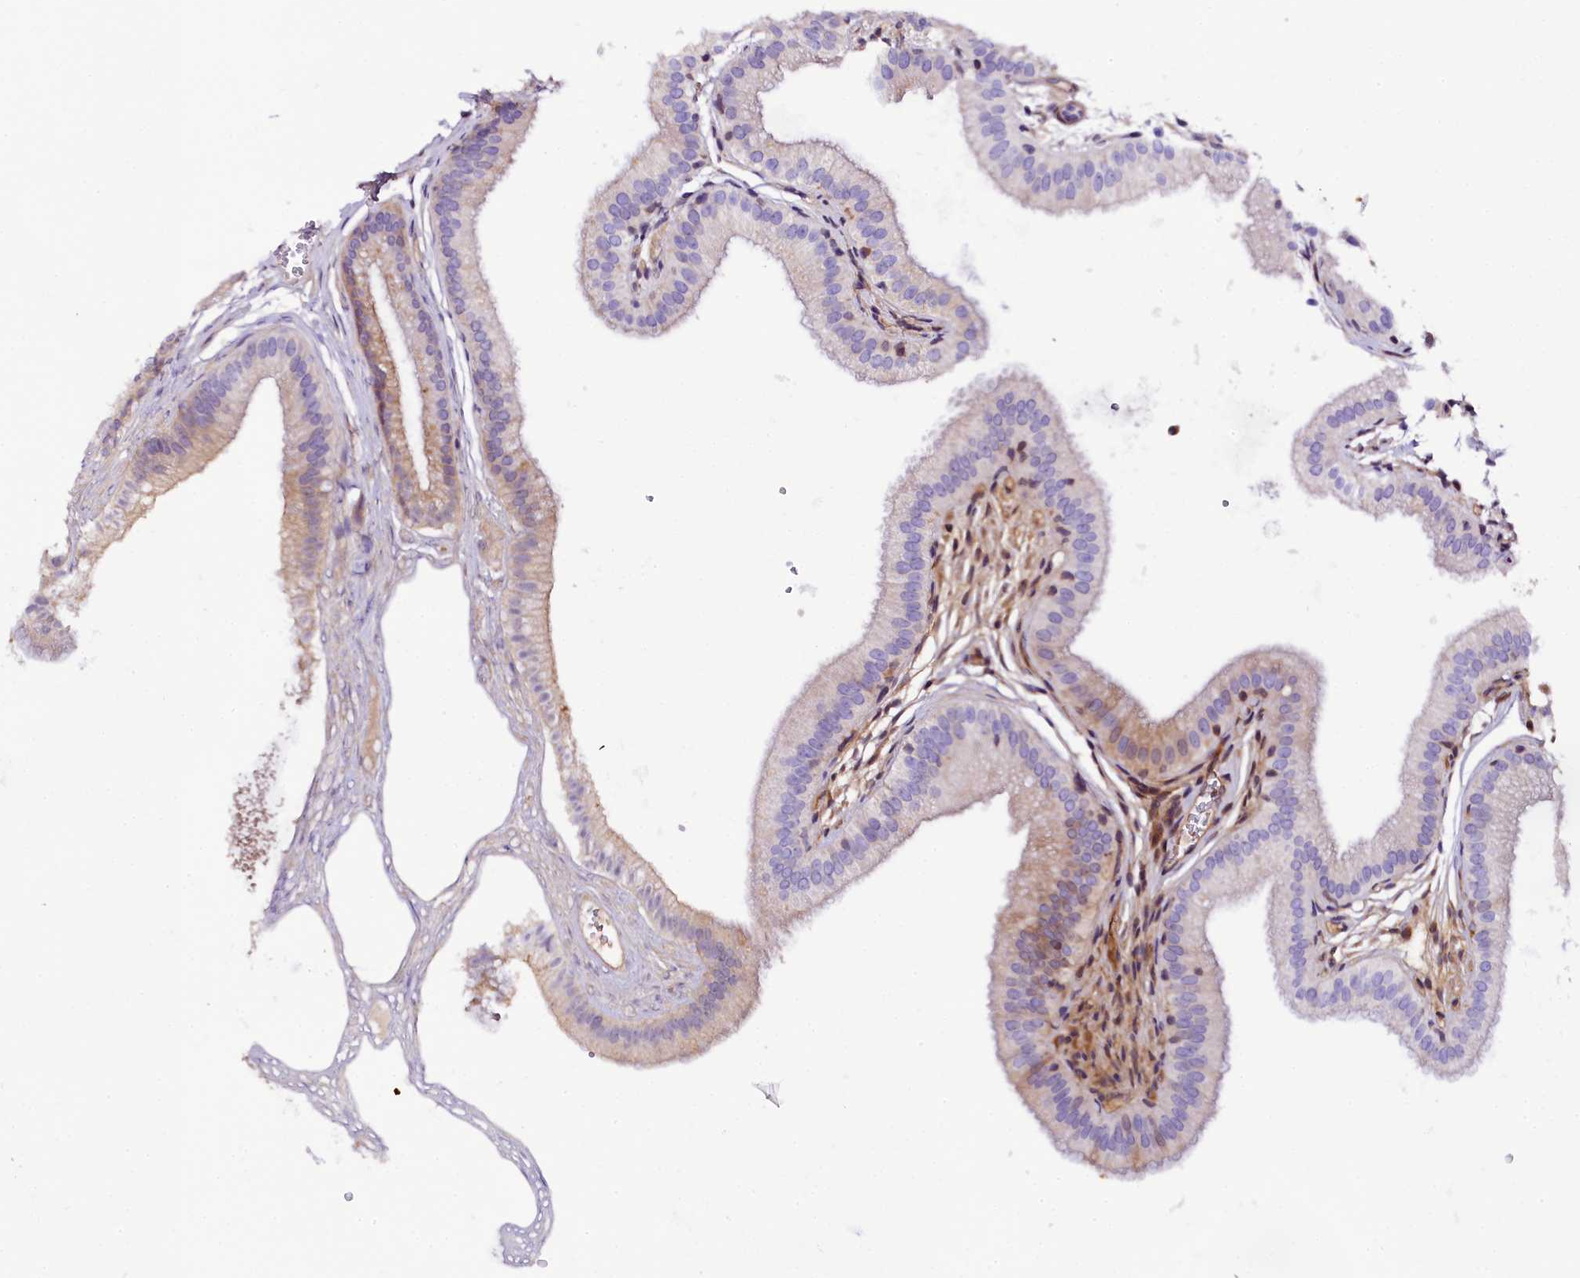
{"staining": {"intensity": "weak", "quantity": "25%-75%", "location": "cytoplasmic/membranous"}, "tissue": "gallbladder", "cell_type": "Glandular cells", "image_type": "normal", "snomed": [{"axis": "morphology", "description": "Normal tissue, NOS"}, {"axis": "topography", "description": "Gallbladder"}], "caption": "Immunohistochemical staining of normal gallbladder demonstrates weak cytoplasmic/membranous protein staining in approximately 25%-75% of glandular cells. (DAB (3,3'-diaminobenzidine) IHC, brown staining for protein, blue staining for nuclei).", "gene": "SOD3", "patient": {"sex": "female", "age": 54}}